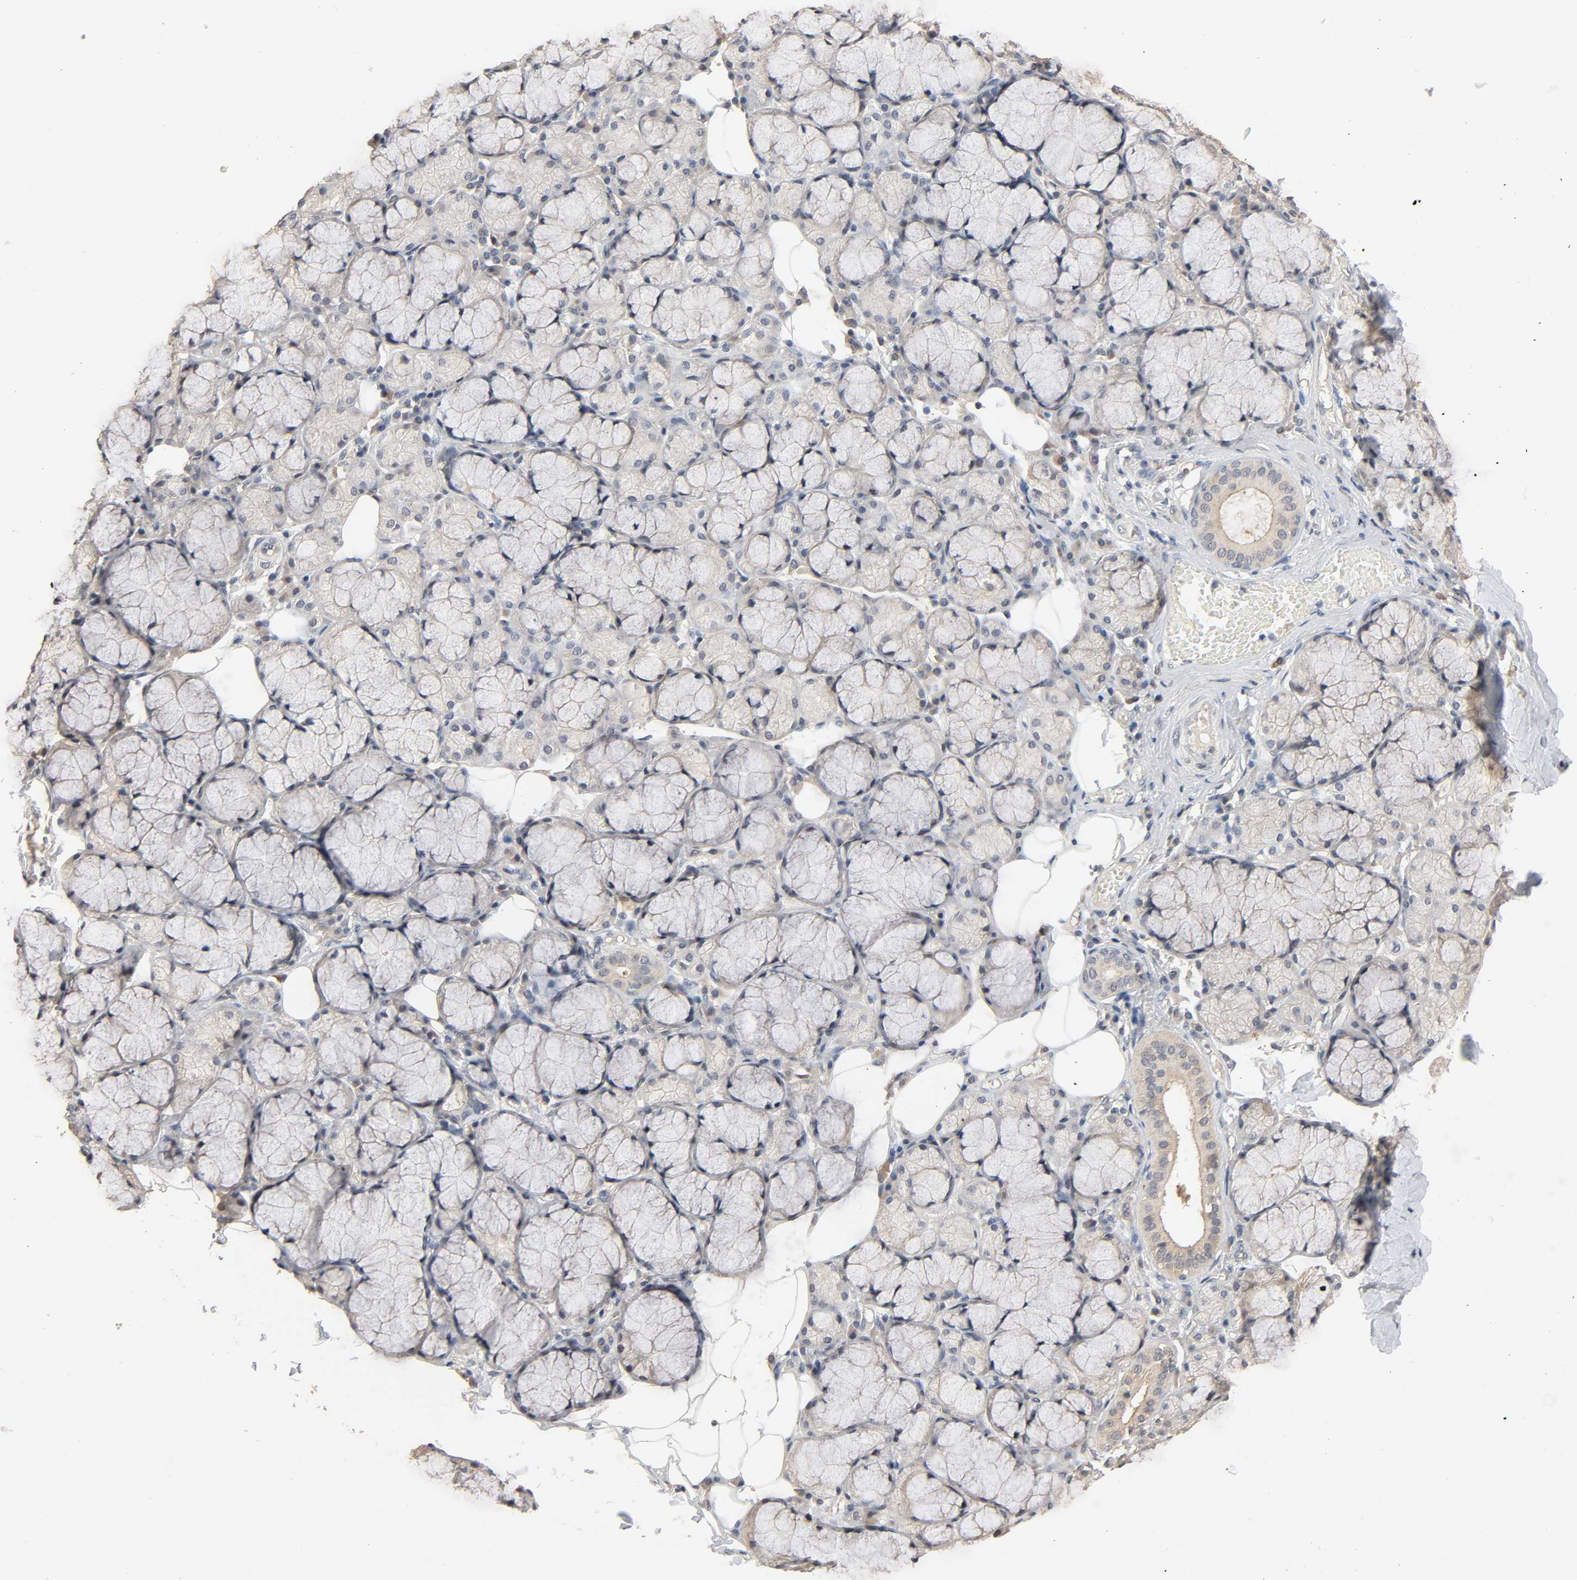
{"staining": {"intensity": "weak", "quantity": "<25%", "location": "cytoplasmic/membranous"}, "tissue": "salivary gland", "cell_type": "Glandular cells", "image_type": "normal", "snomed": [{"axis": "morphology", "description": "Normal tissue, NOS"}, {"axis": "topography", "description": "Skeletal muscle"}, {"axis": "topography", "description": "Oral tissue"}, {"axis": "topography", "description": "Salivary gland"}, {"axis": "topography", "description": "Peripheral nerve tissue"}], "caption": "IHC micrograph of normal salivary gland: salivary gland stained with DAB displays no significant protein staining in glandular cells.", "gene": "MAGEA8", "patient": {"sex": "male", "age": 54}}